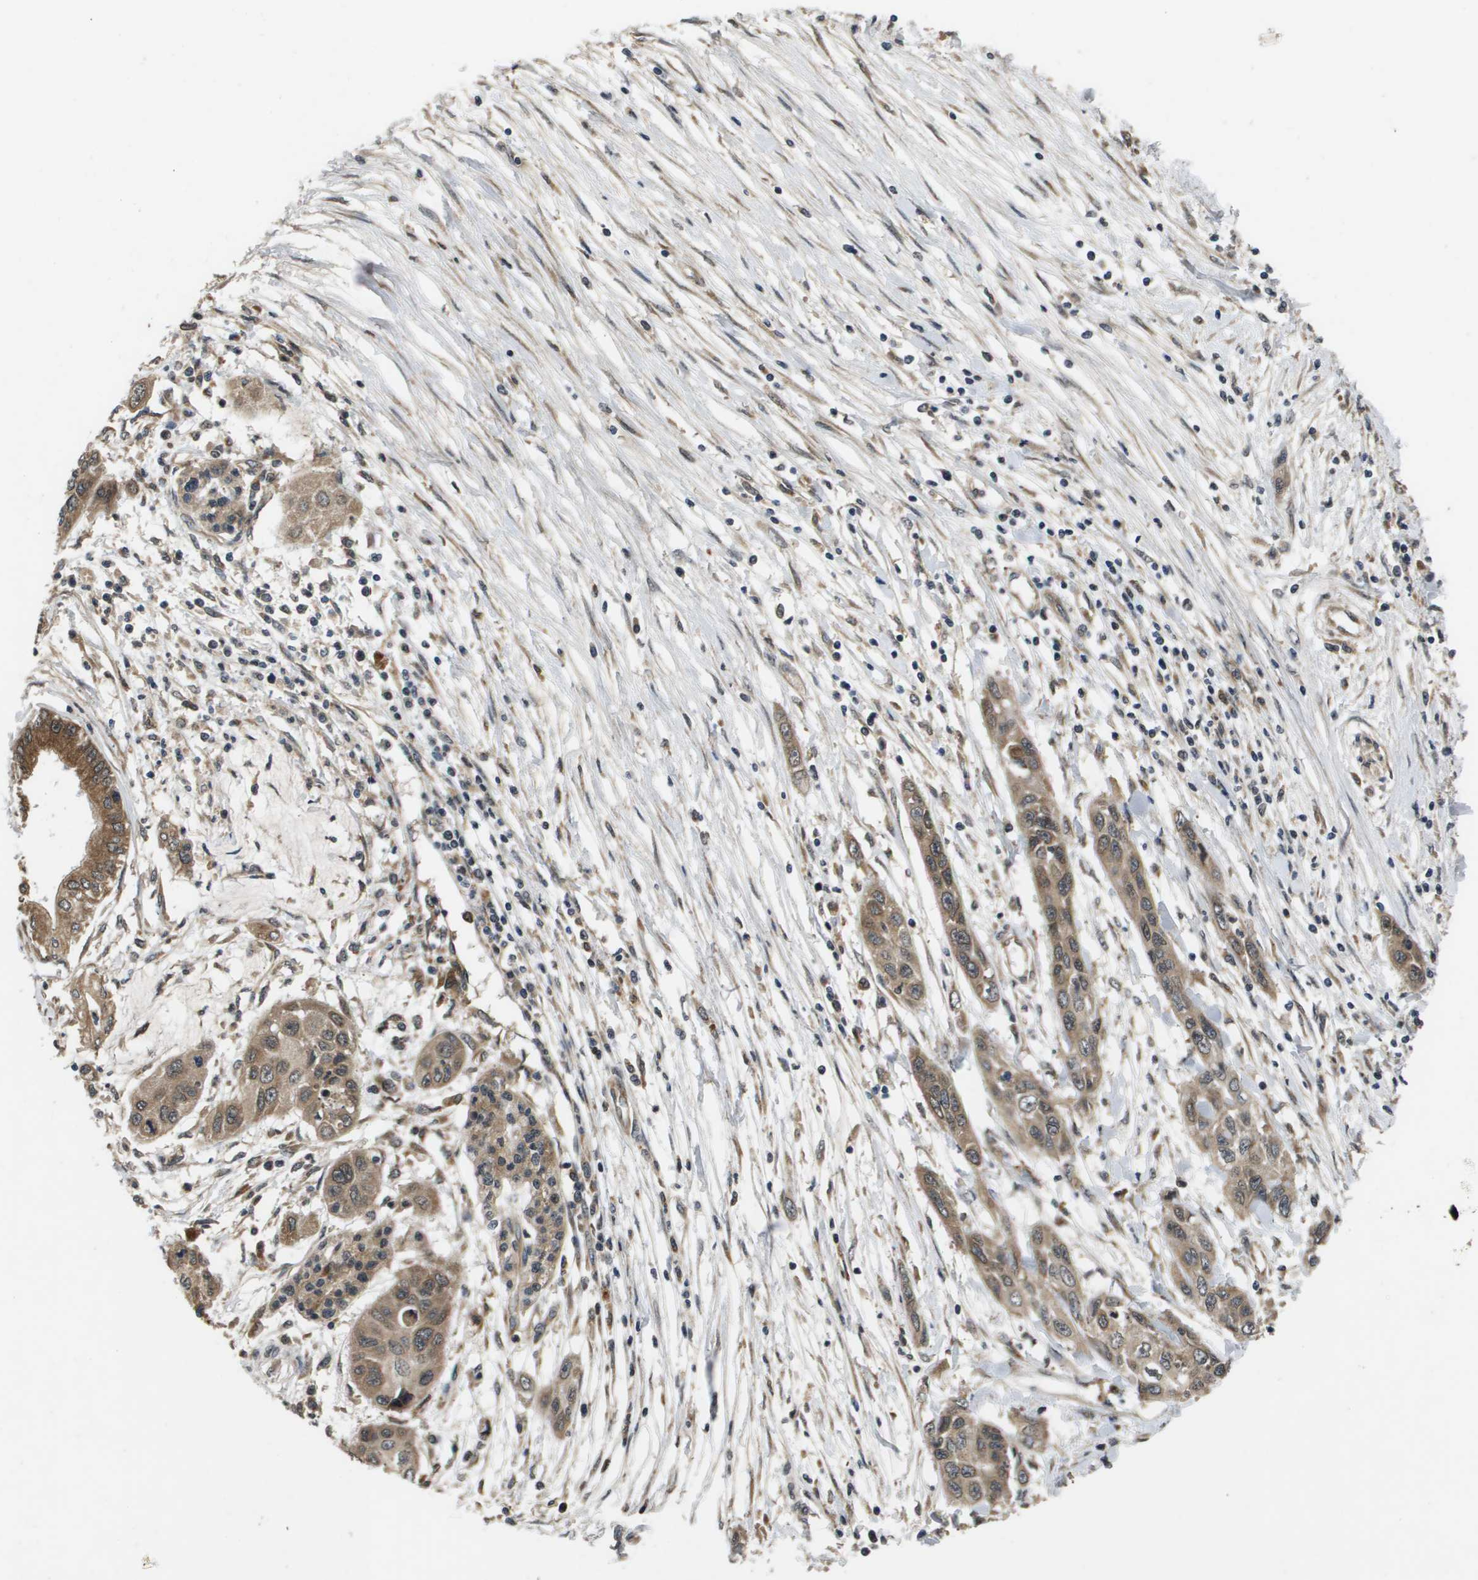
{"staining": {"intensity": "moderate", "quantity": ">75%", "location": "cytoplasmic/membranous"}, "tissue": "pancreatic cancer", "cell_type": "Tumor cells", "image_type": "cancer", "snomed": [{"axis": "morphology", "description": "Adenocarcinoma, NOS"}, {"axis": "topography", "description": "Pancreas"}], "caption": "The micrograph demonstrates a brown stain indicating the presence of a protein in the cytoplasmic/membranous of tumor cells in pancreatic adenocarcinoma.", "gene": "SPTLC1", "patient": {"sex": "female", "age": 70}}